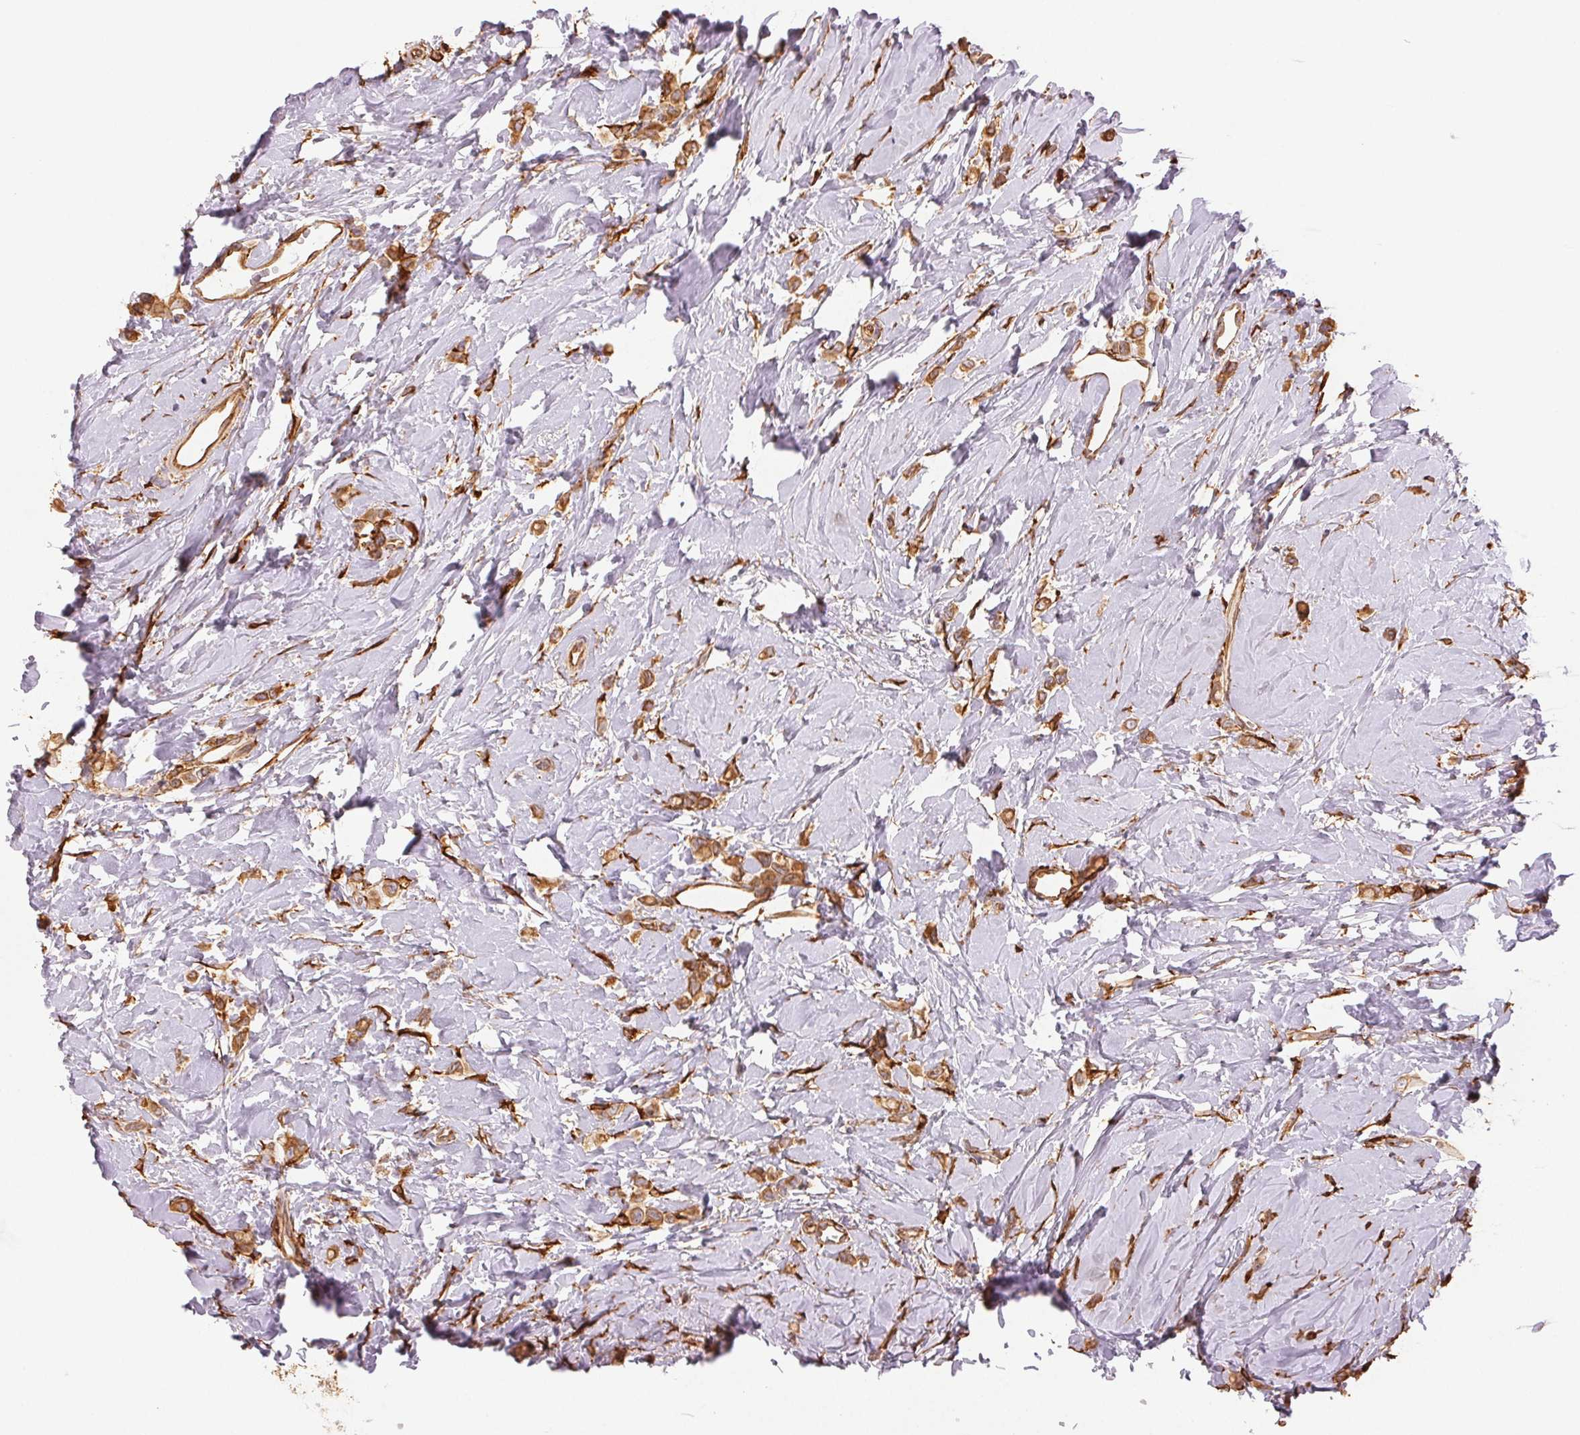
{"staining": {"intensity": "moderate", "quantity": ">75%", "location": "cytoplasmic/membranous"}, "tissue": "breast cancer", "cell_type": "Tumor cells", "image_type": "cancer", "snomed": [{"axis": "morphology", "description": "Lobular carcinoma"}, {"axis": "topography", "description": "Breast"}], "caption": "A brown stain highlights moderate cytoplasmic/membranous expression of a protein in human breast lobular carcinoma tumor cells. The protein of interest is shown in brown color, while the nuclei are stained blue.", "gene": "RCN3", "patient": {"sex": "female", "age": 66}}